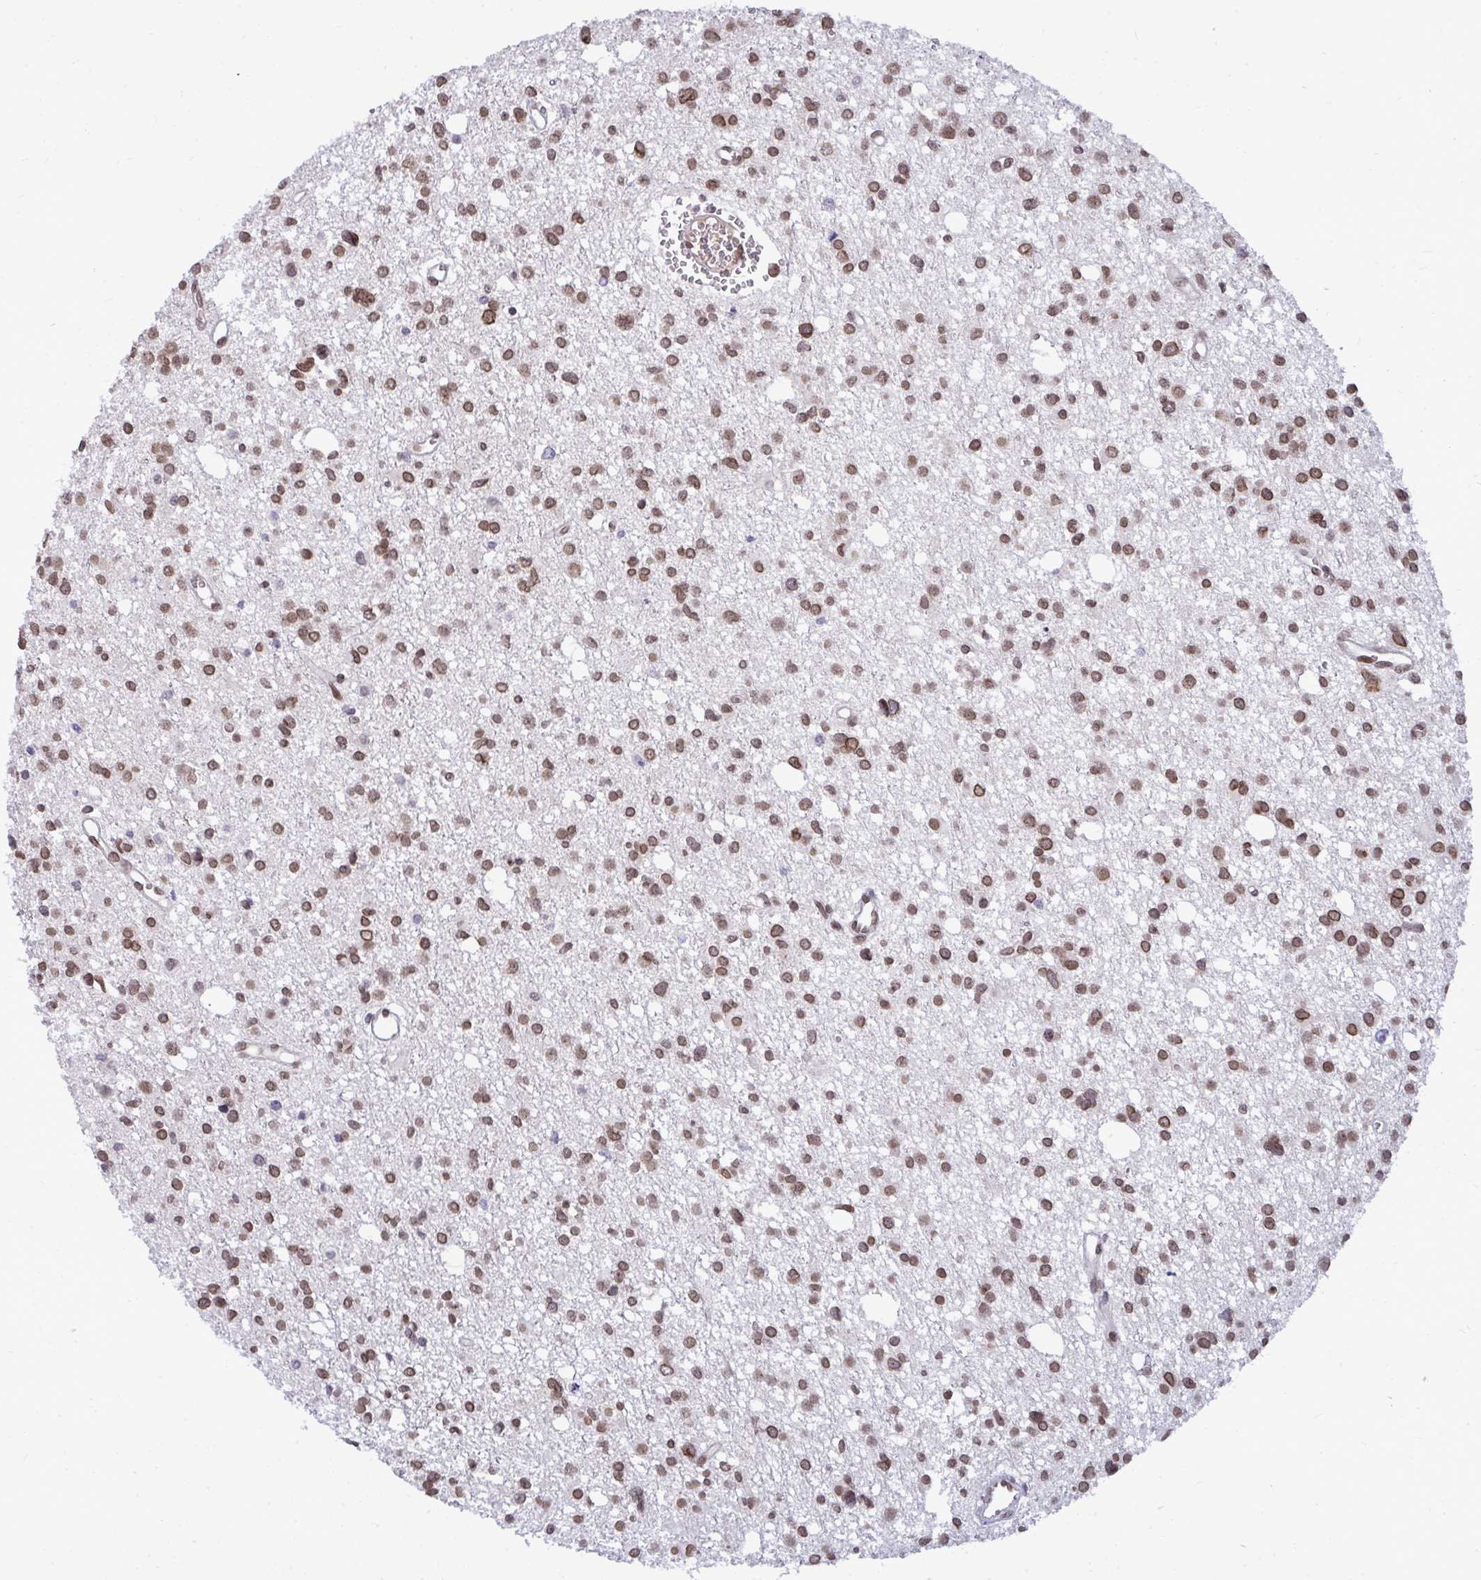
{"staining": {"intensity": "moderate", "quantity": ">75%", "location": "nuclear"}, "tissue": "glioma", "cell_type": "Tumor cells", "image_type": "cancer", "snomed": [{"axis": "morphology", "description": "Glioma, malignant, High grade"}, {"axis": "topography", "description": "Brain"}], "caption": "IHC staining of malignant glioma (high-grade), which demonstrates medium levels of moderate nuclear positivity in about >75% of tumor cells indicating moderate nuclear protein positivity. The staining was performed using DAB (brown) for protein detection and nuclei were counterstained in hematoxylin (blue).", "gene": "JPT1", "patient": {"sex": "male", "age": 23}}